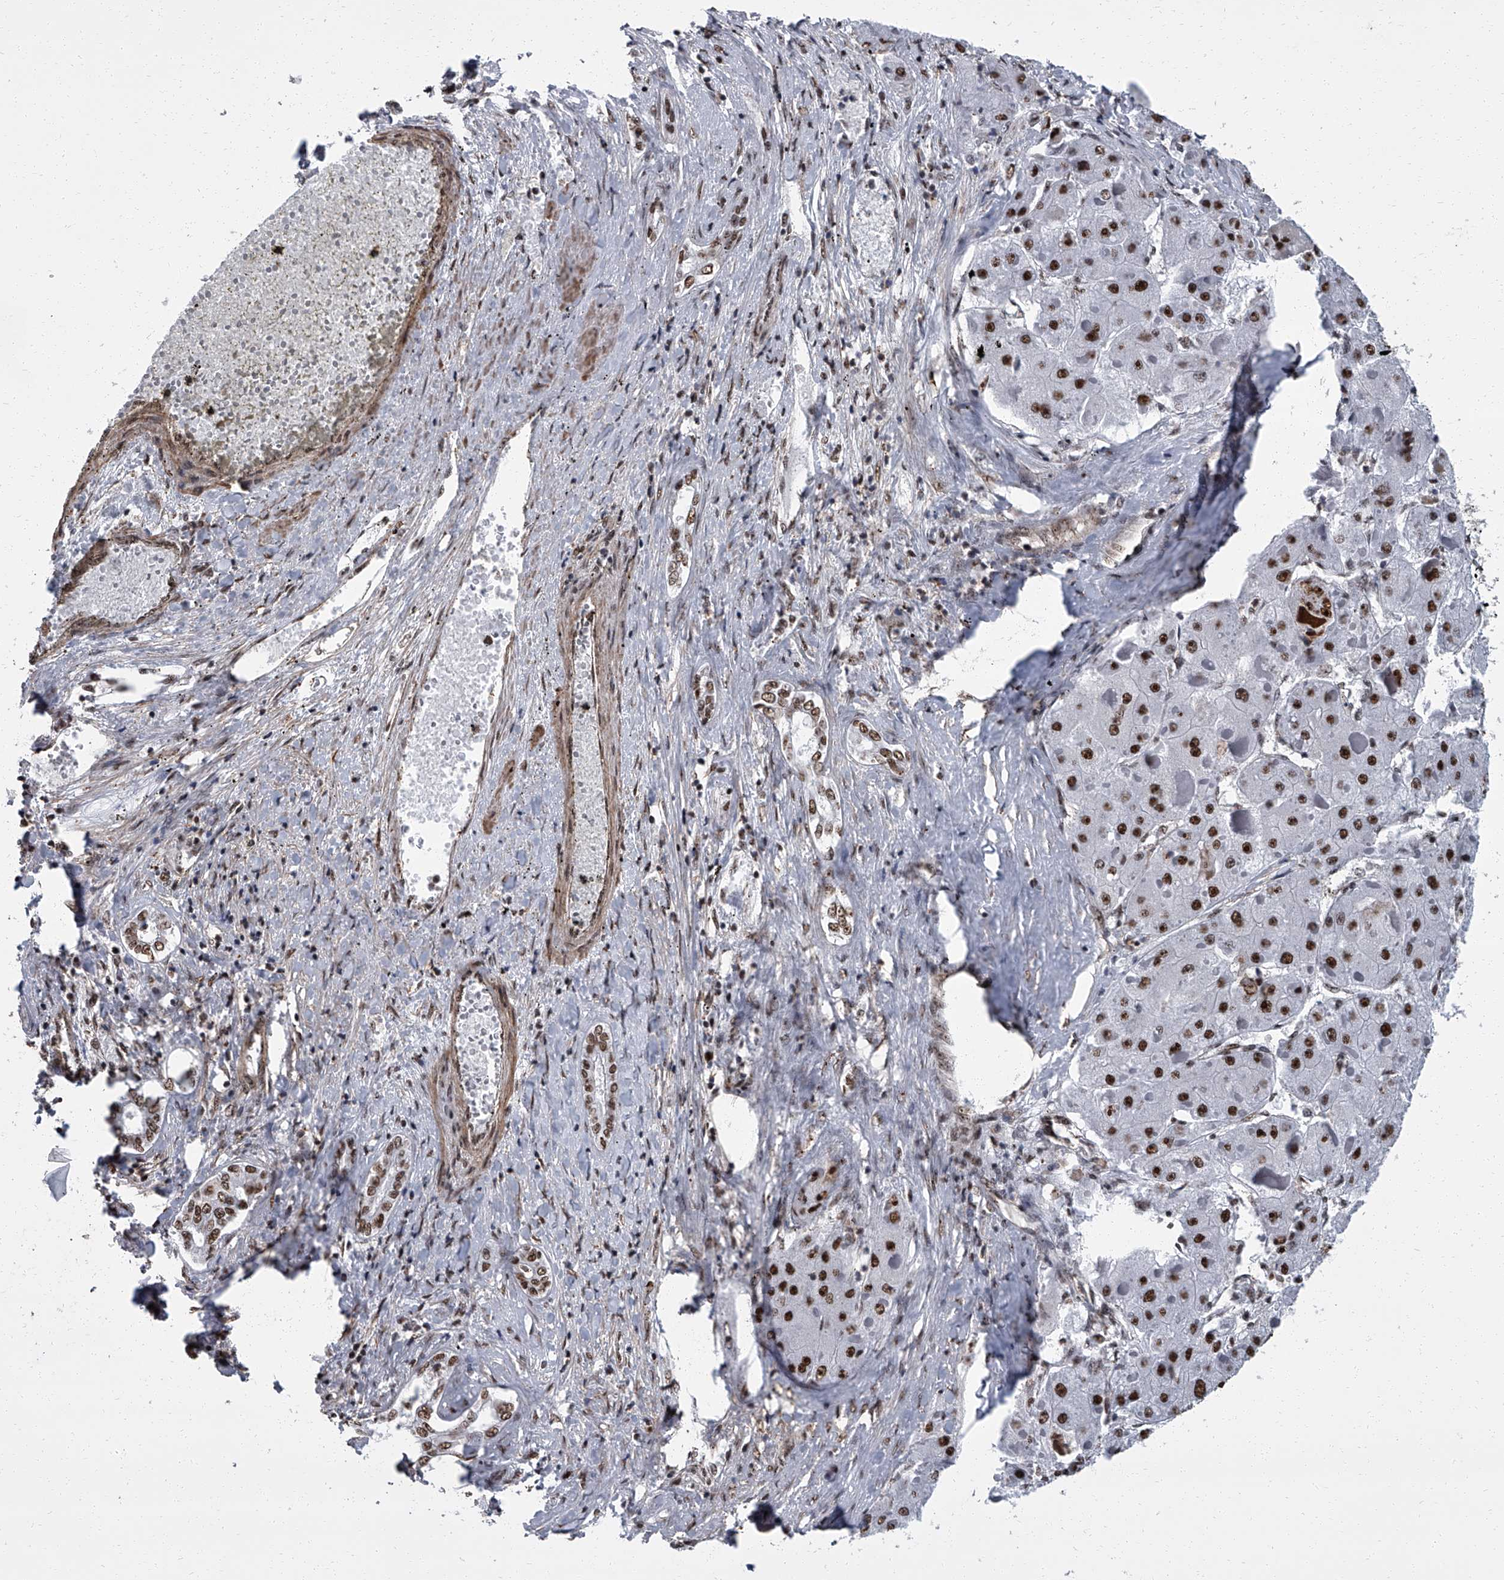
{"staining": {"intensity": "strong", "quantity": ">75%", "location": "nuclear"}, "tissue": "liver cancer", "cell_type": "Tumor cells", "image_type": "cancer", "snomed": [{"axis": "morphology", "description": "Carcinoma, Hepatocellular, NOS"}, {"axis": "topography", "description": "Liver"}], "caption": "IHC (DAB (3,3'-diaminobenzidine)) staining of liver cancer (hepatocellular carcinoma) shows strong nuclear protein staining in approximately >75% of tumor cells.", "gene": "ZNF518B", "patient": {"sex": "female", "age": 73}}